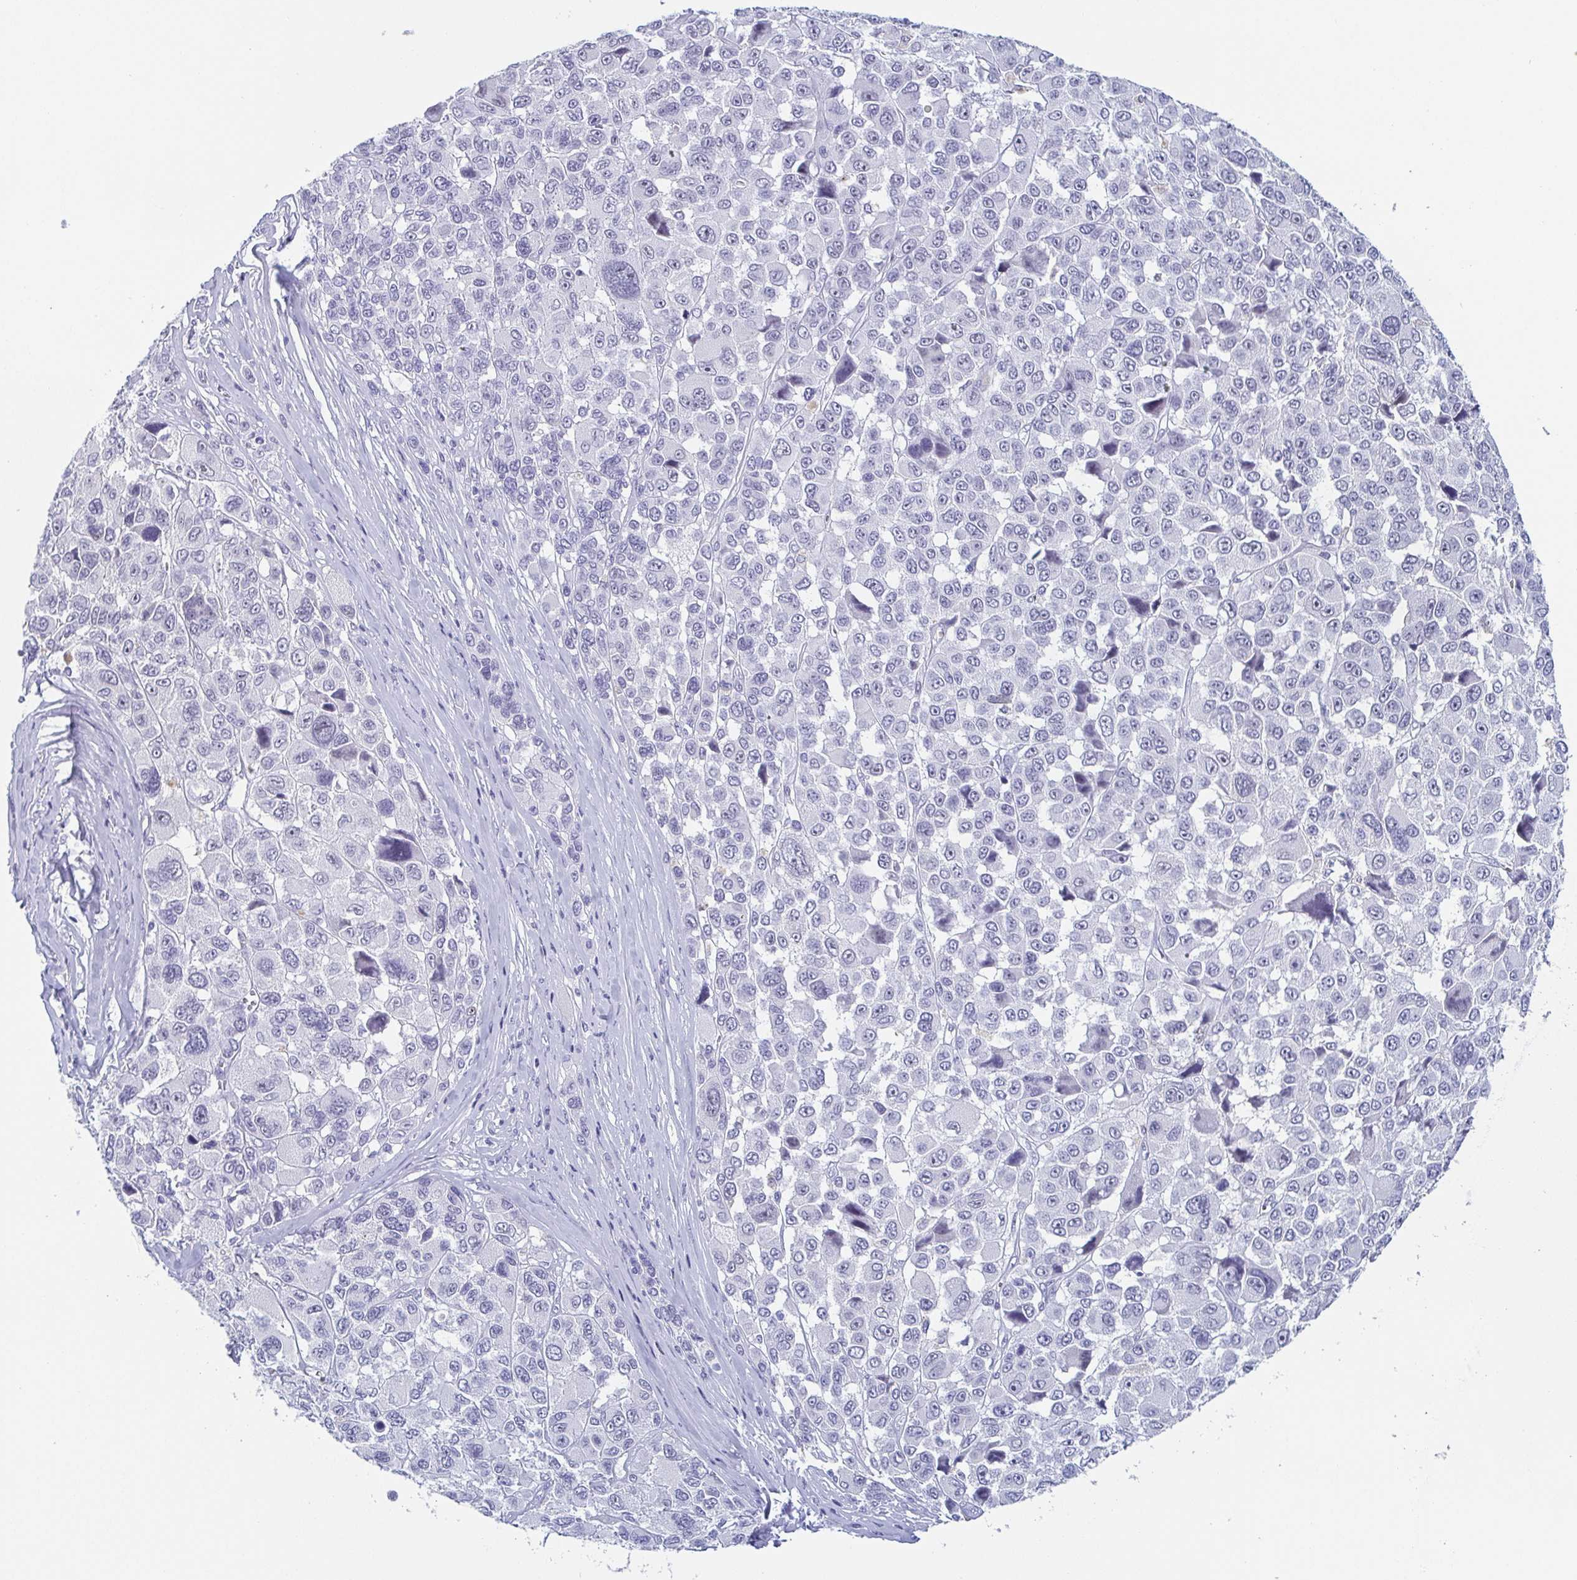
{"staining": {"intensity": "negative", "quantity": "none", "location": "none"}, "tissue": "melanoma", "cell_type": "Tumor cells", "image_type": "cancer", "snomed": [{"axis": "morphology", "description": "Malignant melanoma, NOS"}, {"axis": "topography", "description": "Skin"}], "caption": "Immunohistochemistry histopathology image of human melanoma stained for a protein (brown), which reveals no positivity in tumor cells.", "gene": "REG4", "patient": {"sex": "female", "age": 66}}